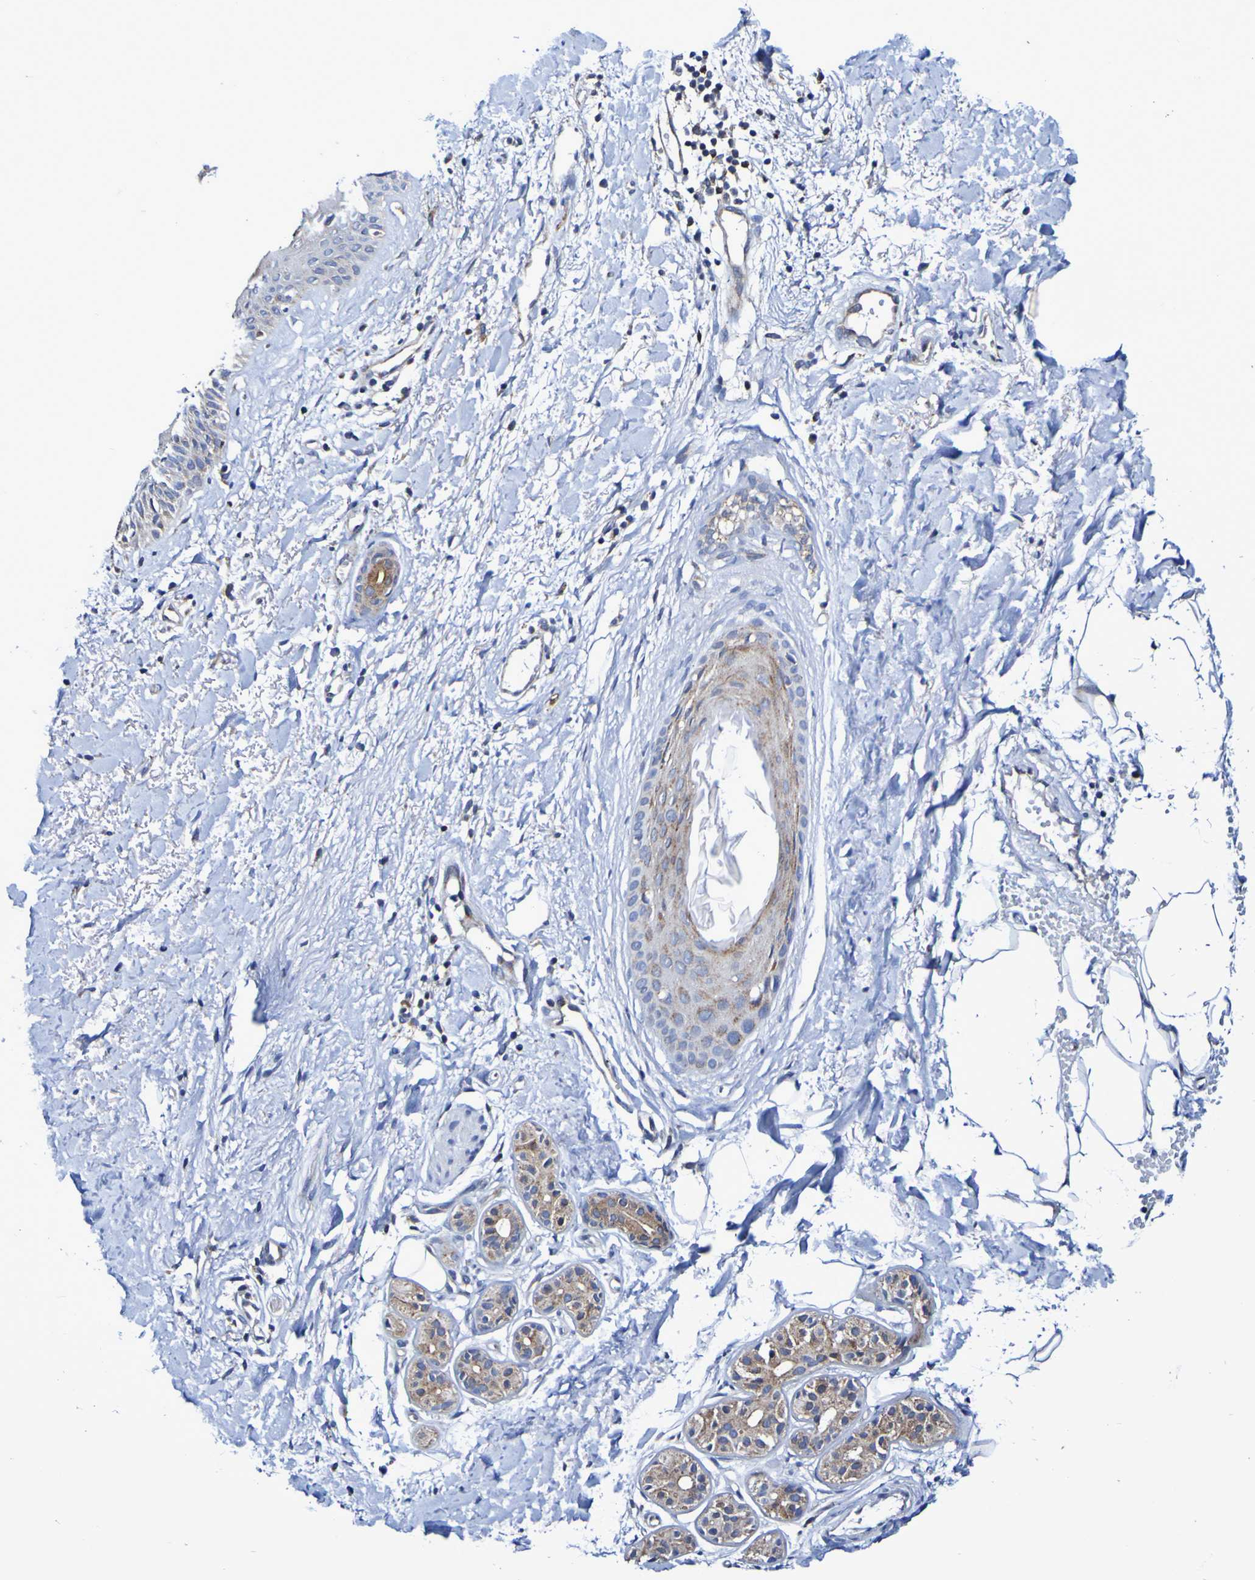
{"staining": {"intensity": "weak", "quantity": ">75%", "location": "cytoplasmic/membranous"}, "tissue": "skin cancer", "cell_type": "Tumor cells", "image_type": "cancer", "snomed": [{"axis": "morphology", "description": "Normal tissue, NOS"}, {"axis": "morphology", "description": "Basal cell carcinoma"}, {"axis": "topography", "description": "Skin"}], "caption": "Immunohistochemical staining of human skin cancer shows low levels of weak cytoplasmic/membranous expression in approximately >75% of tumor cells.", "gene": "GJB1", "patient": {"sex": "female", "age": 70}}